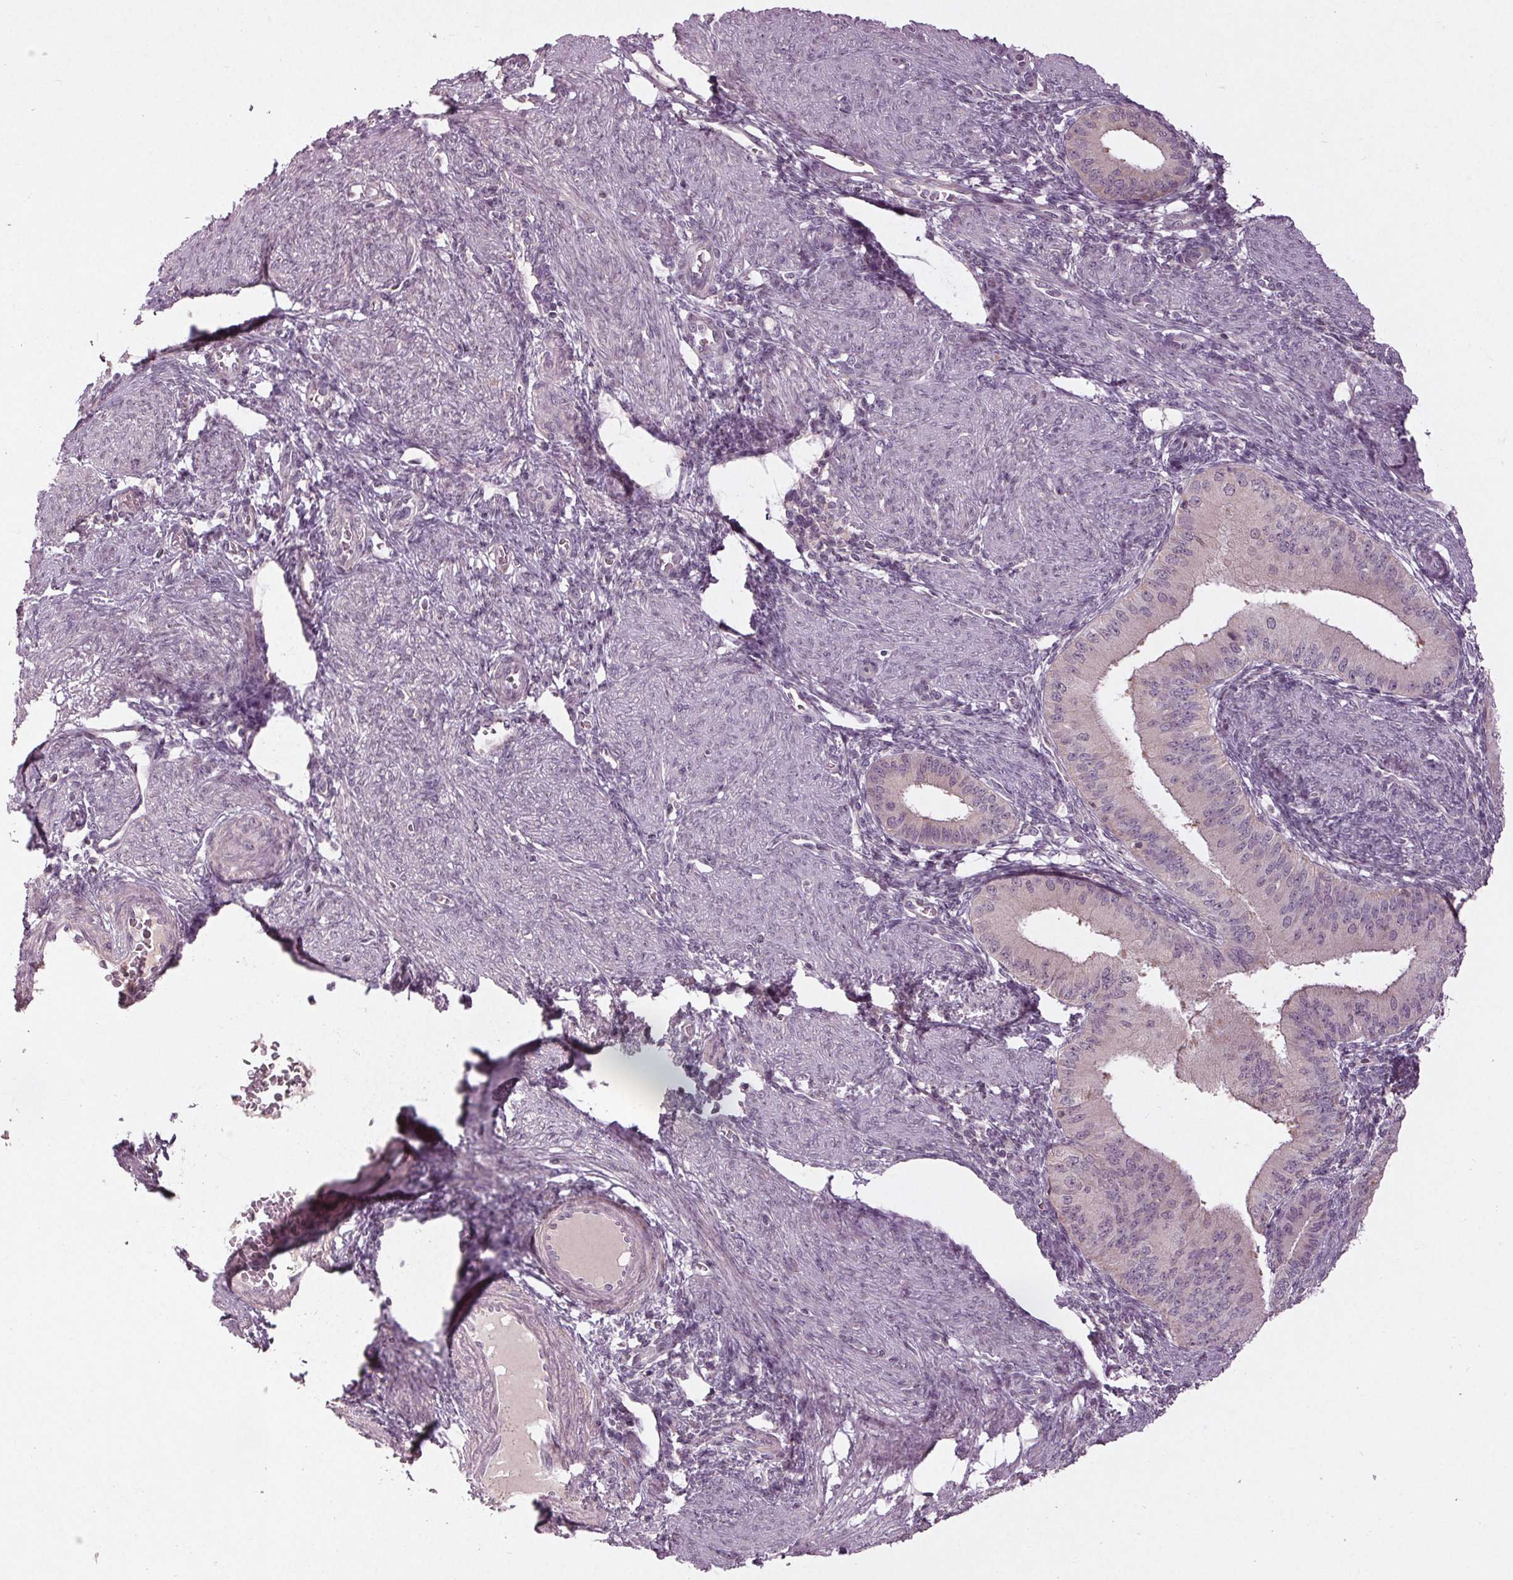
{"staining": {"intensity": "negative", "quantity": "none", "location": "none"}, "tissue": "endometrium", "cell_type": "Cells in endometrial stroma", "image_type": "normal", "snomed": [{"axis": "morphology", "description": "Normal tissue, NOS"}, {"axis": "topography", "description": "Endometrium"}], "caption": "There is no significant expression in cells in endometrial stroma of endometrium. (Immunohistochemistry (ihc), brightfield microscopy, high magnification).", "gene": "ZNF605", "patient": {"sex": "female", "age": 39}}